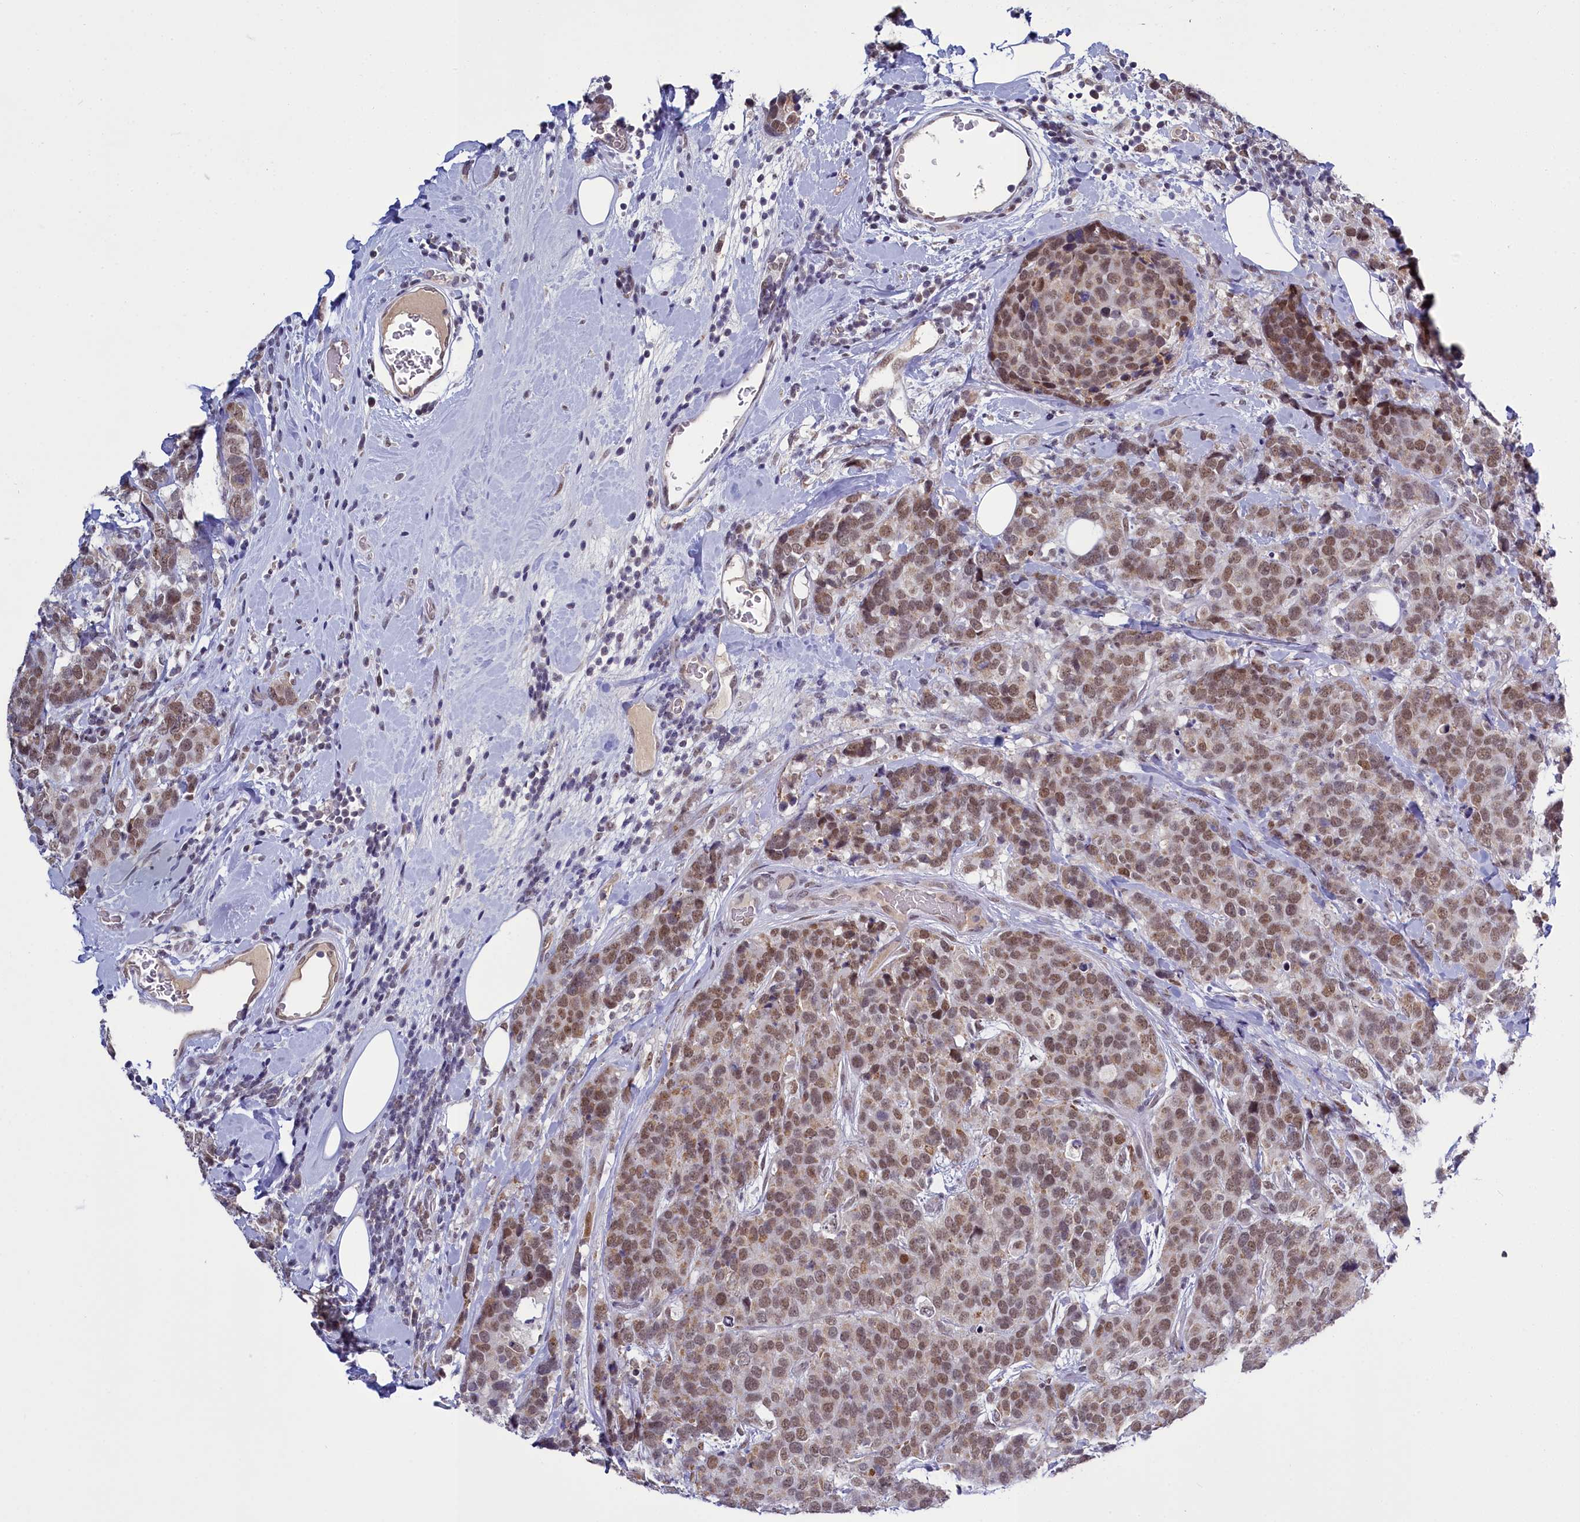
{"staining": {"intensity": "moderate", "quantity": ">75%", "location": "cytoplasmic/membranous,nuclear"}, "tissue": "breast cancer", "cell_type": "Tumor cells", "image_type": "cancer", "snomed": [{"axis": "morphology", "description": "Lobular carcinoma"}, {"axis": "topography", "description": "Breast"}], "caption": "A brown stain labels moderate cytoplasmic/membranous and nuclear staining of a protein in lobular carcinoma (breast) tumor cells.", "gene": "PPHLN1", "patient": {"sex": "female", "age": 59}}